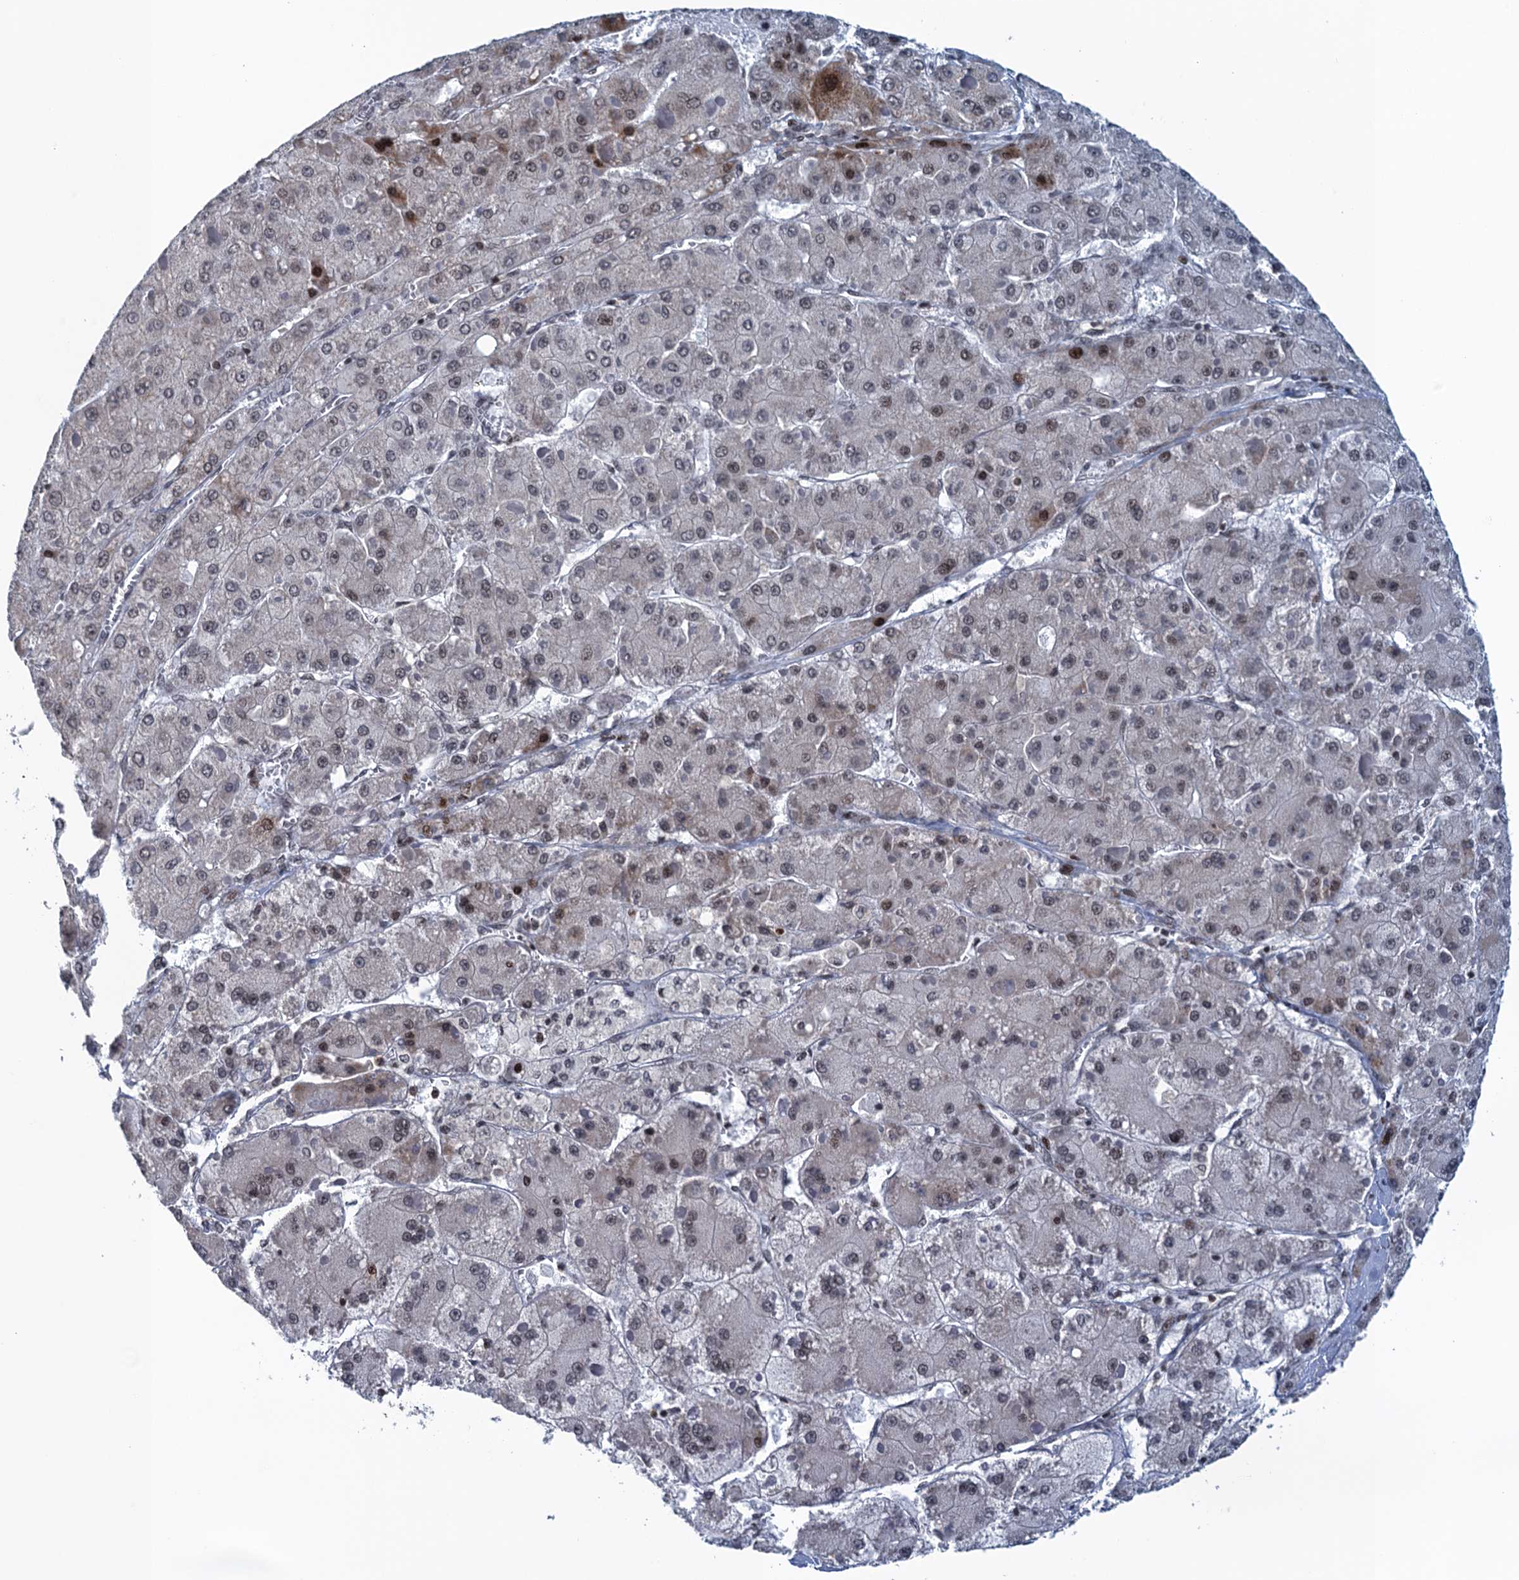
{"staining": {"intensity": "weak", "quantity": "<25%", "location": "cytoplasmic/membranous"}, "tissue": "liver cancer", "cell_type": "Tumor cells", "image_type": "cancer", "snomed": [{"axis": "morphology", "description": "Carcinoma, Hepatocellular, NOS"}, {"axis": "topography", "description": "Liver"}], "caption": "Tumor cells are negative for protein expression in human liver cancer.", "gene": "FYB1", "patient": {"sex": "female", "age": 73}}